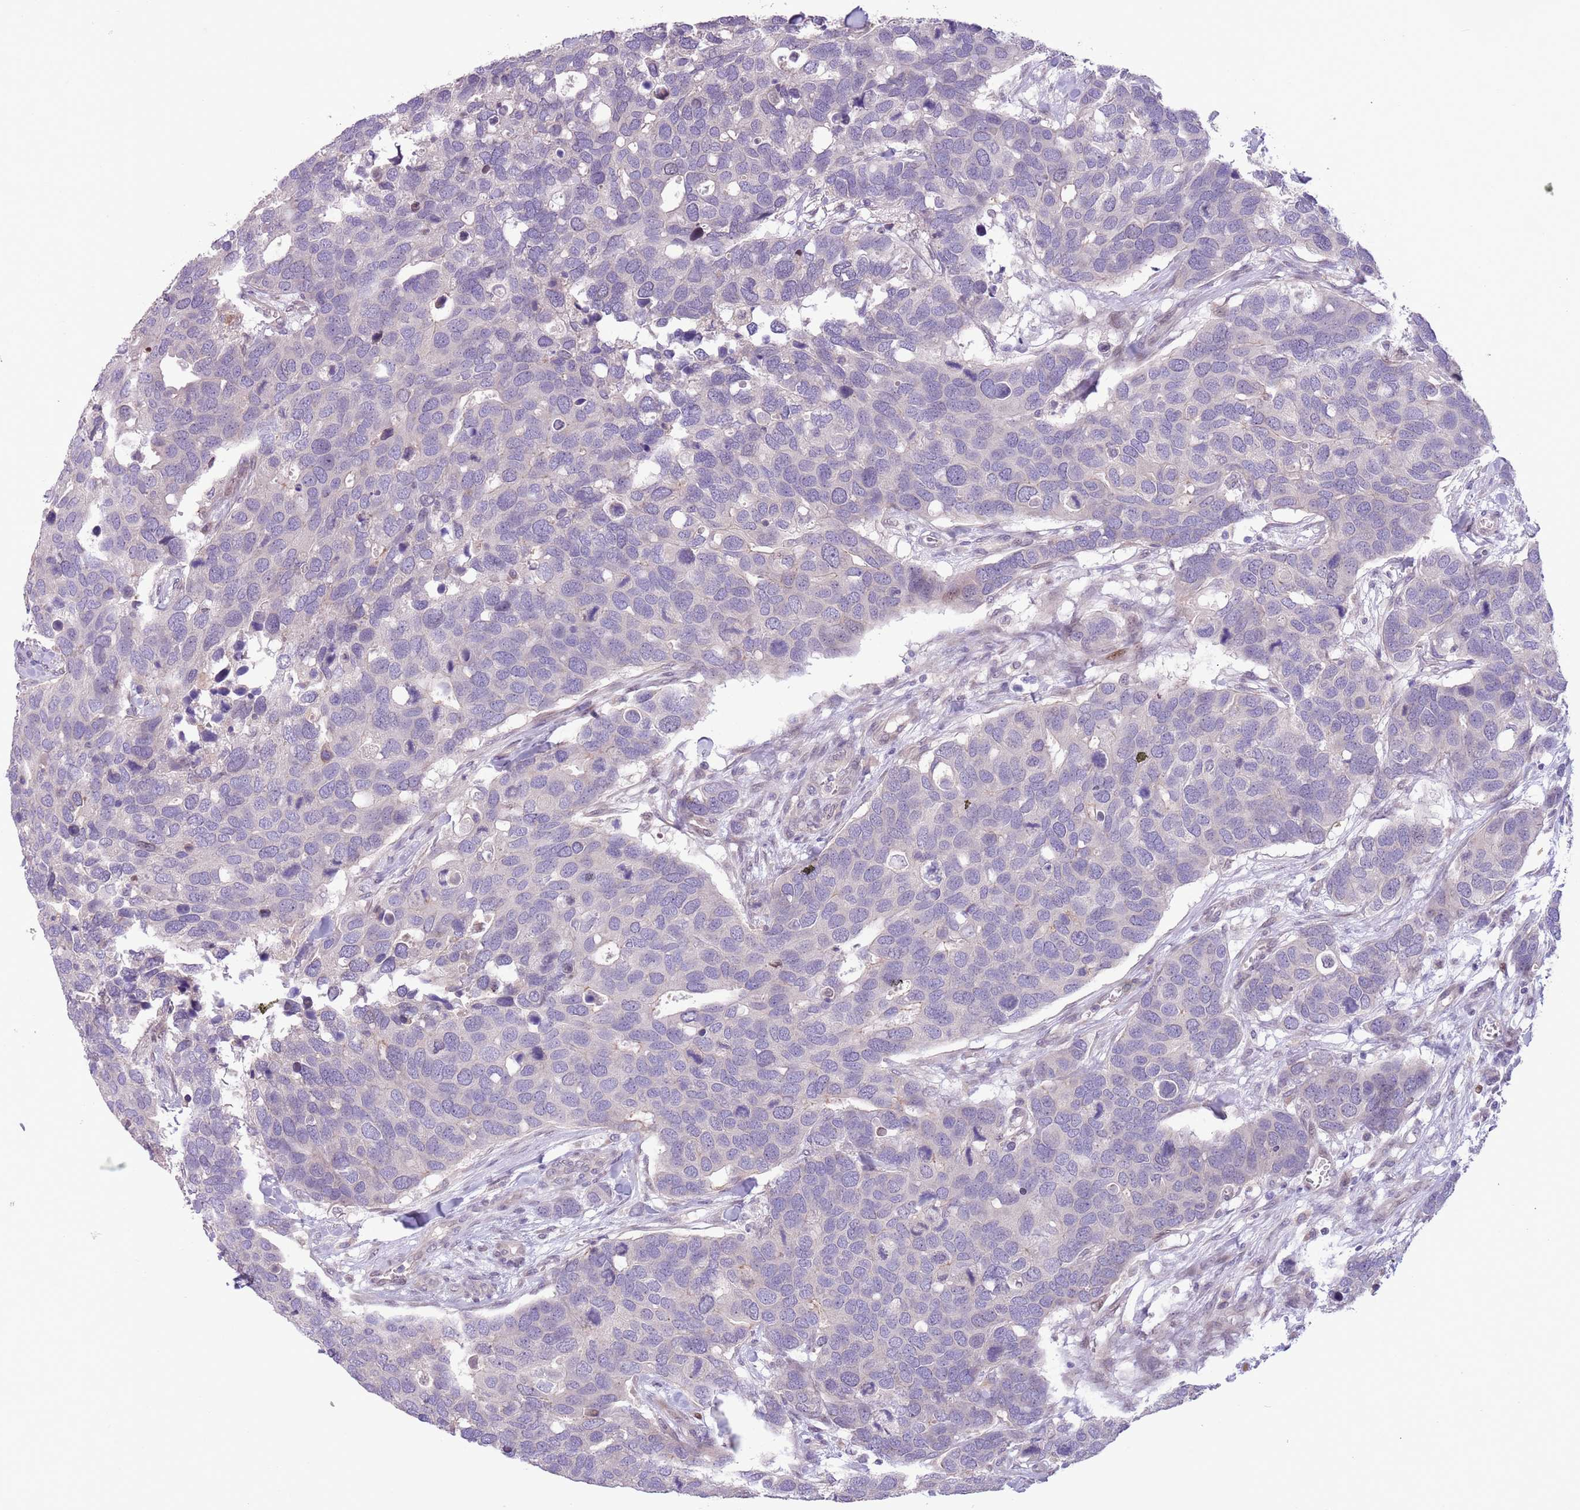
{"staining": {"intensity": "negative", "quantity": "none", "location": "none"}, "tissue": "breast cancer", "cell_type": "Tumor cells", "image_type": "cancer", "snomed": [{"axis": "morphology", "description": "Duct carcinoma"}, {"axis": "topography", "description": "Breast"}], "caption": "Immunohistochemistry (IHC) of human breast cancer reveals no positivity in tumor cells.", "gene": "CCND2", "patient": {"sex": "female", "age": 83}}